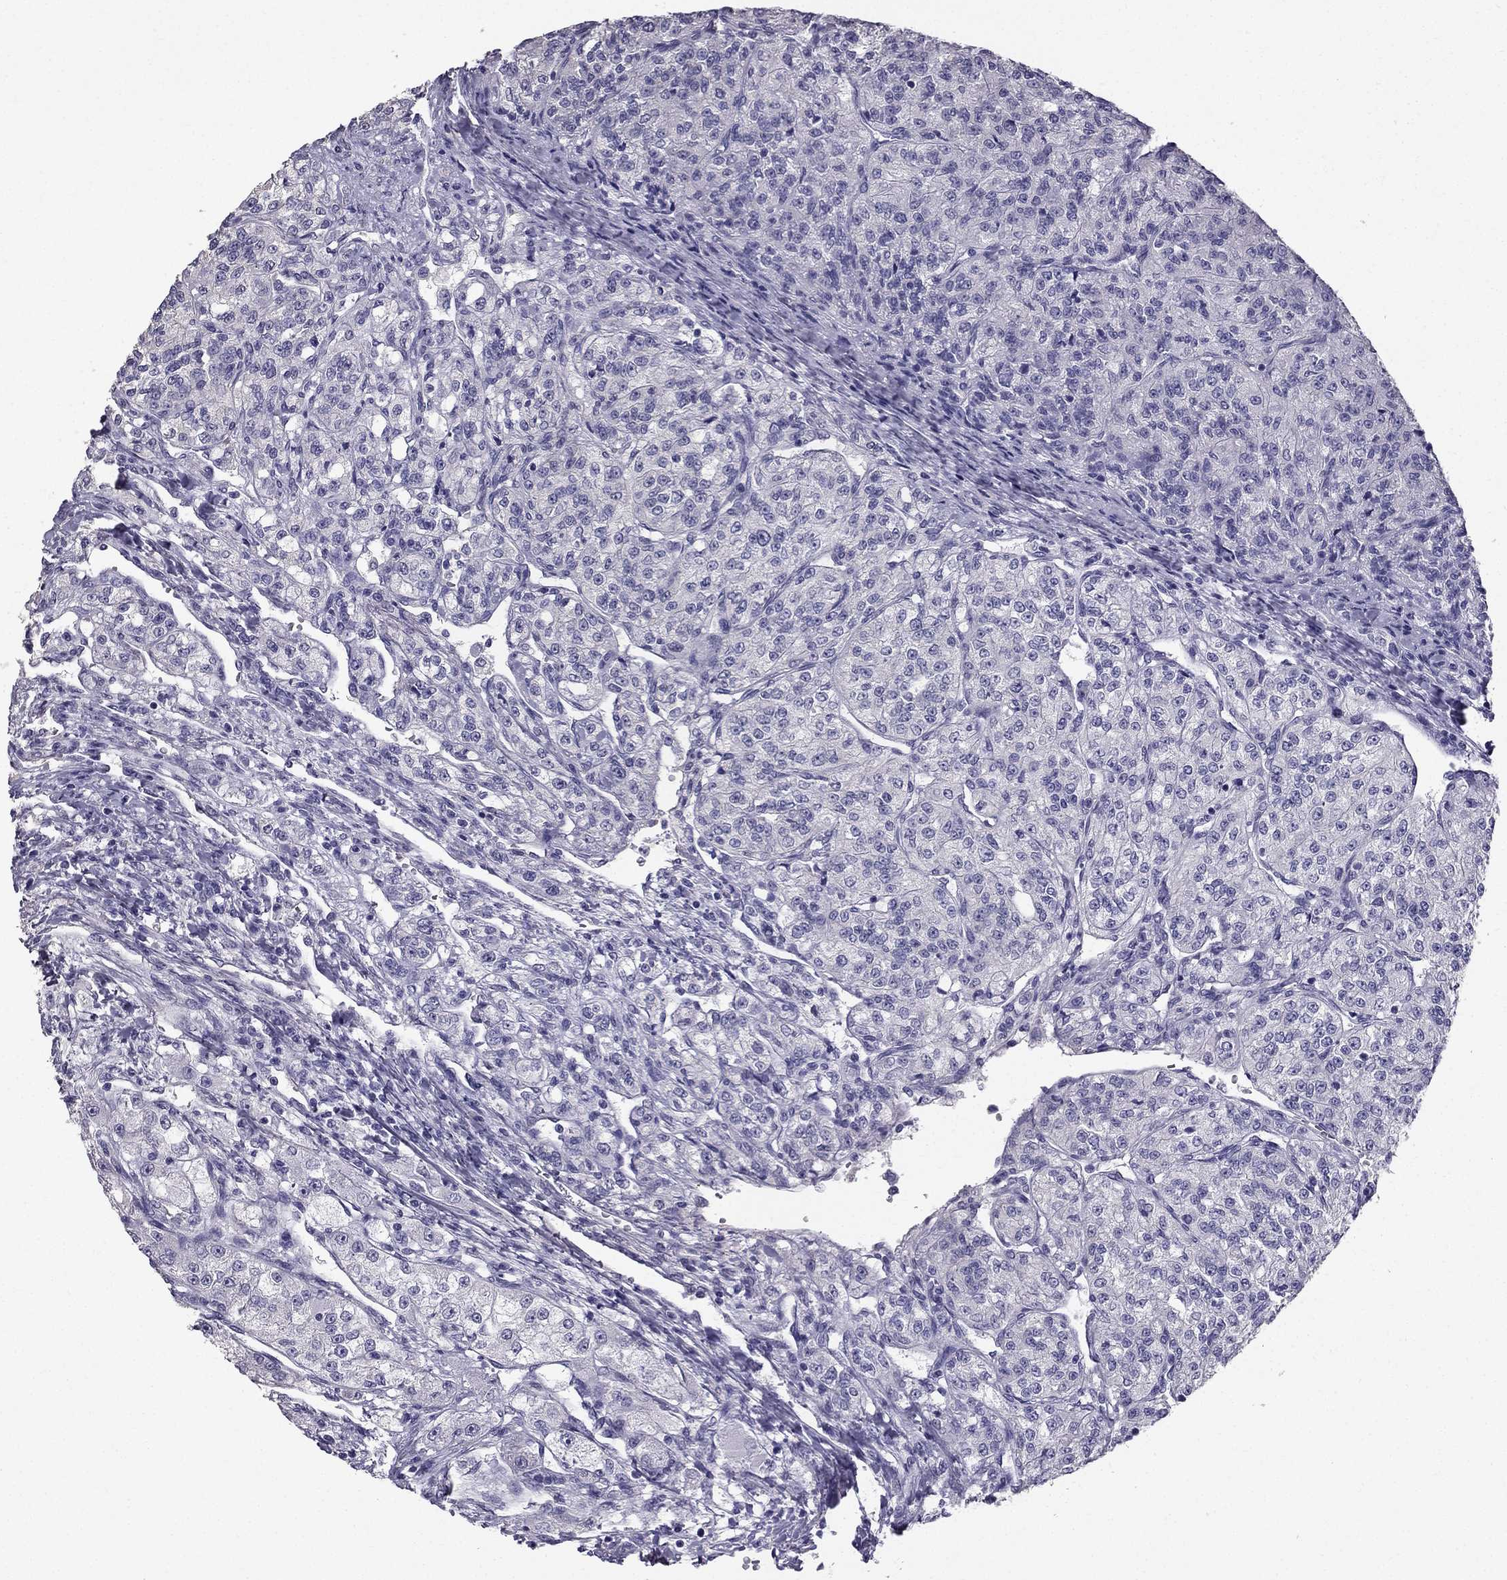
{"staining": {"intensity": "negative", "quantity": "none", "location": "none"}, "tissue": "renal cancer", "cell_type": "Tumor cells", "image_type": "cancer", "snomed": [{"axis": "morphology", "description": "Adenocarcinoma, NOS"}, {"axis": "topography", "description": "Kidney"}], "caption": "Renal adenocarcinoma stained for a protein using immunohistochemistry (IHC) displays no expression tumor cells.", "gene": "SCG5", "patient": {"sex": "female", "age": 63}}